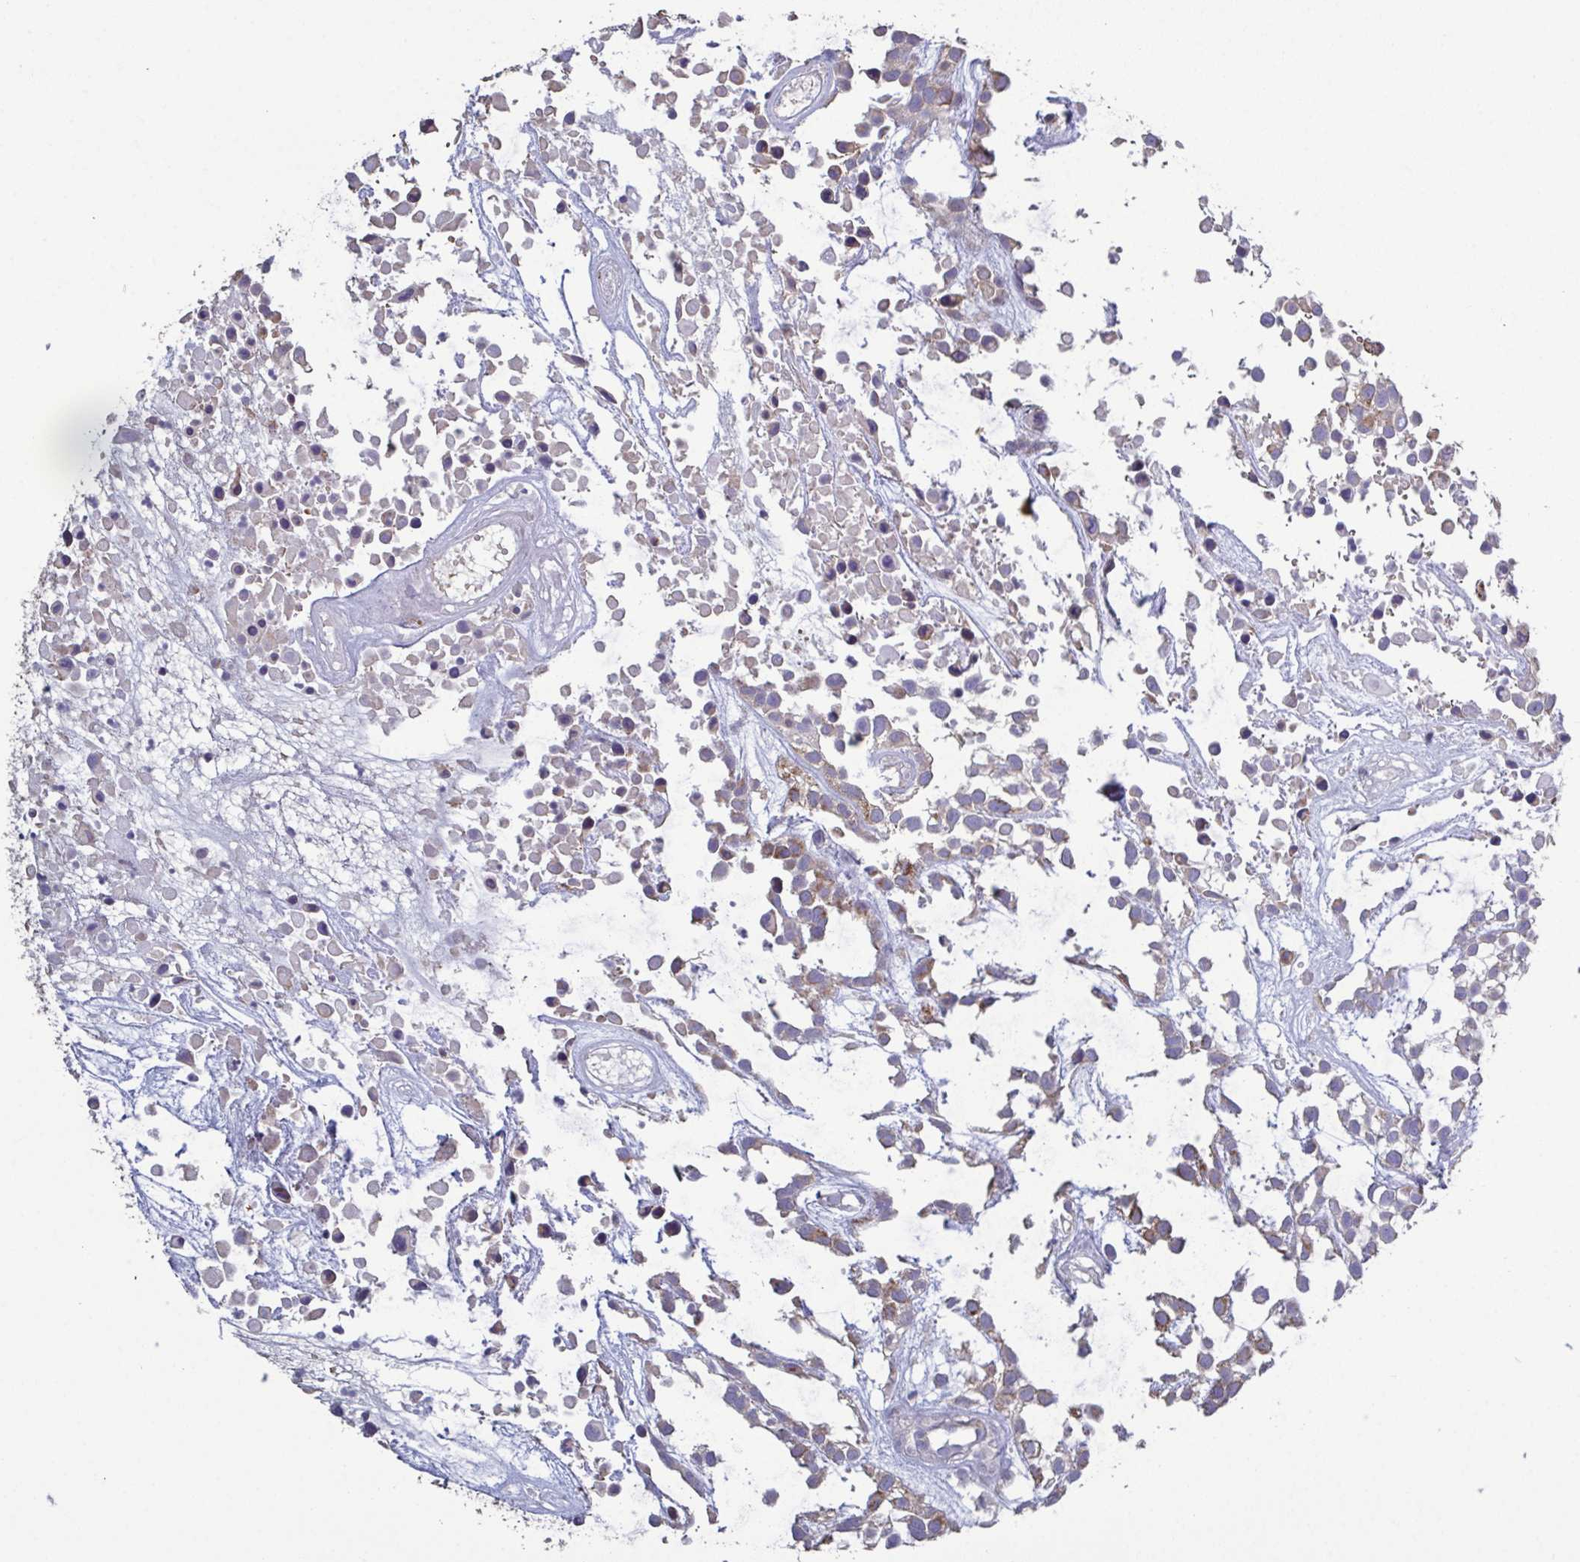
{"staining": {"intensity": "weak", "quantity": "<25%", "location": "cytoplasmic/membranous"}, "tissue": "urothelial cancer", "cell_type": "Tumor cells", "image_type": "cancer", "snomed": [{"axis": "morphology", "description": "Urothelial carcinoma, High grade"}, {"axis": "topography", "description": "Urinary bladder"}], "caption": "DAB (3,3'-diaminobenzidine) immunohistochemical staining of urothelial cancer exhibits no significant positivity in tumor cells. (Brightfield microscopy of DAB immunohistochemistry at high magnification).", "gene": "GLDC", "patient": {"sex": "male", "age": 56}}